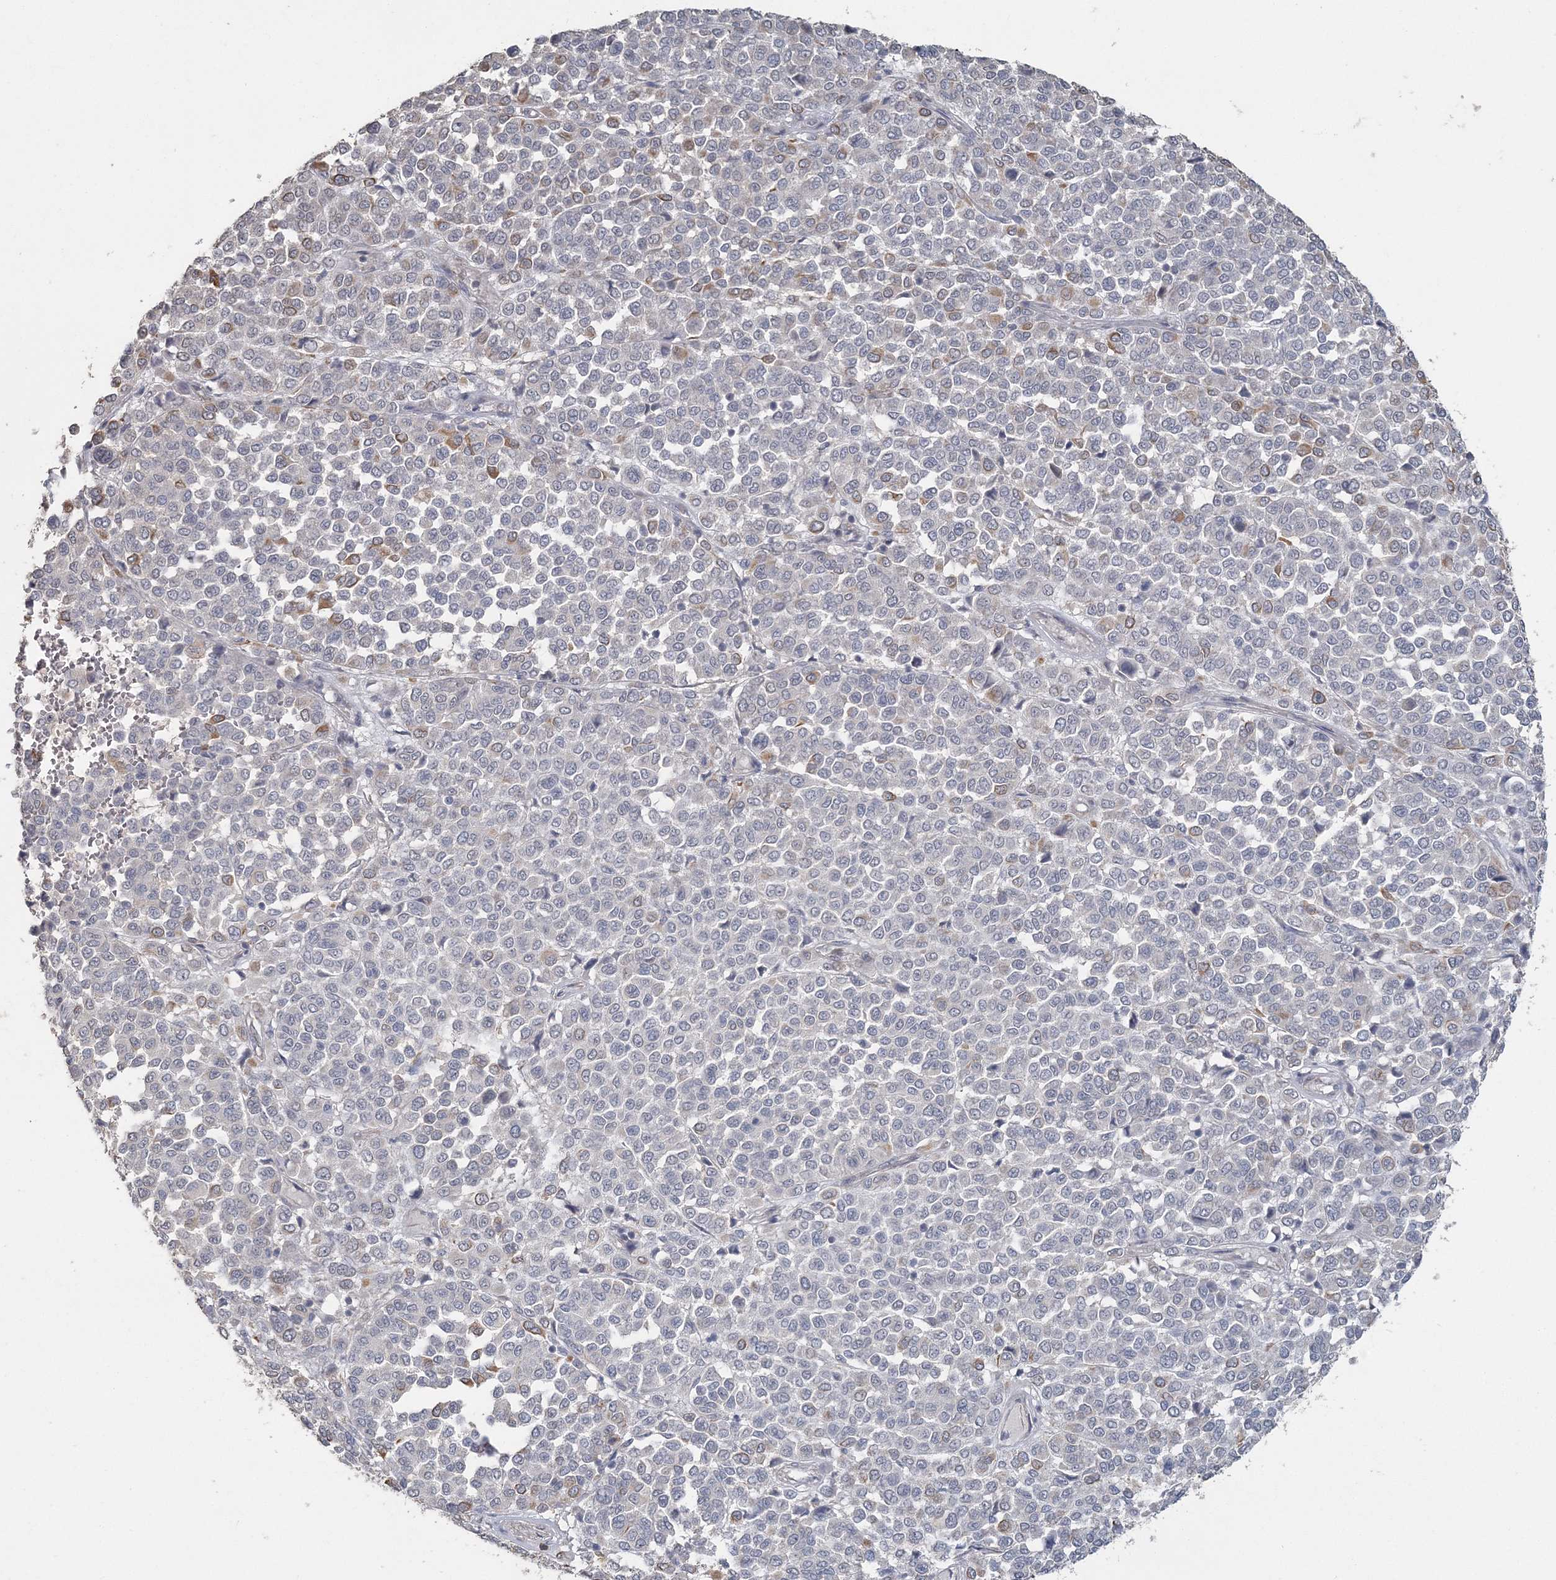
{"staining": {"intensity": "weak", "quantity": "<25%", "location": "cytoplasmic/membranous"}, "tissue": "melanoma", "cell_type": "Tumor cells", "image_type": "cancer", "snomed": [{"axis": "morphology", "description": "Malignant melanoma, Metastatic site"}, {"axis": "topography", "description": "Pancreas"}], "caption": "DAB immunohistochemical staining of melanoma demonstrates no significant expression in tumor cells.", "gene": "UIMC1", "patient": {"sex": "female", "age": 30}}